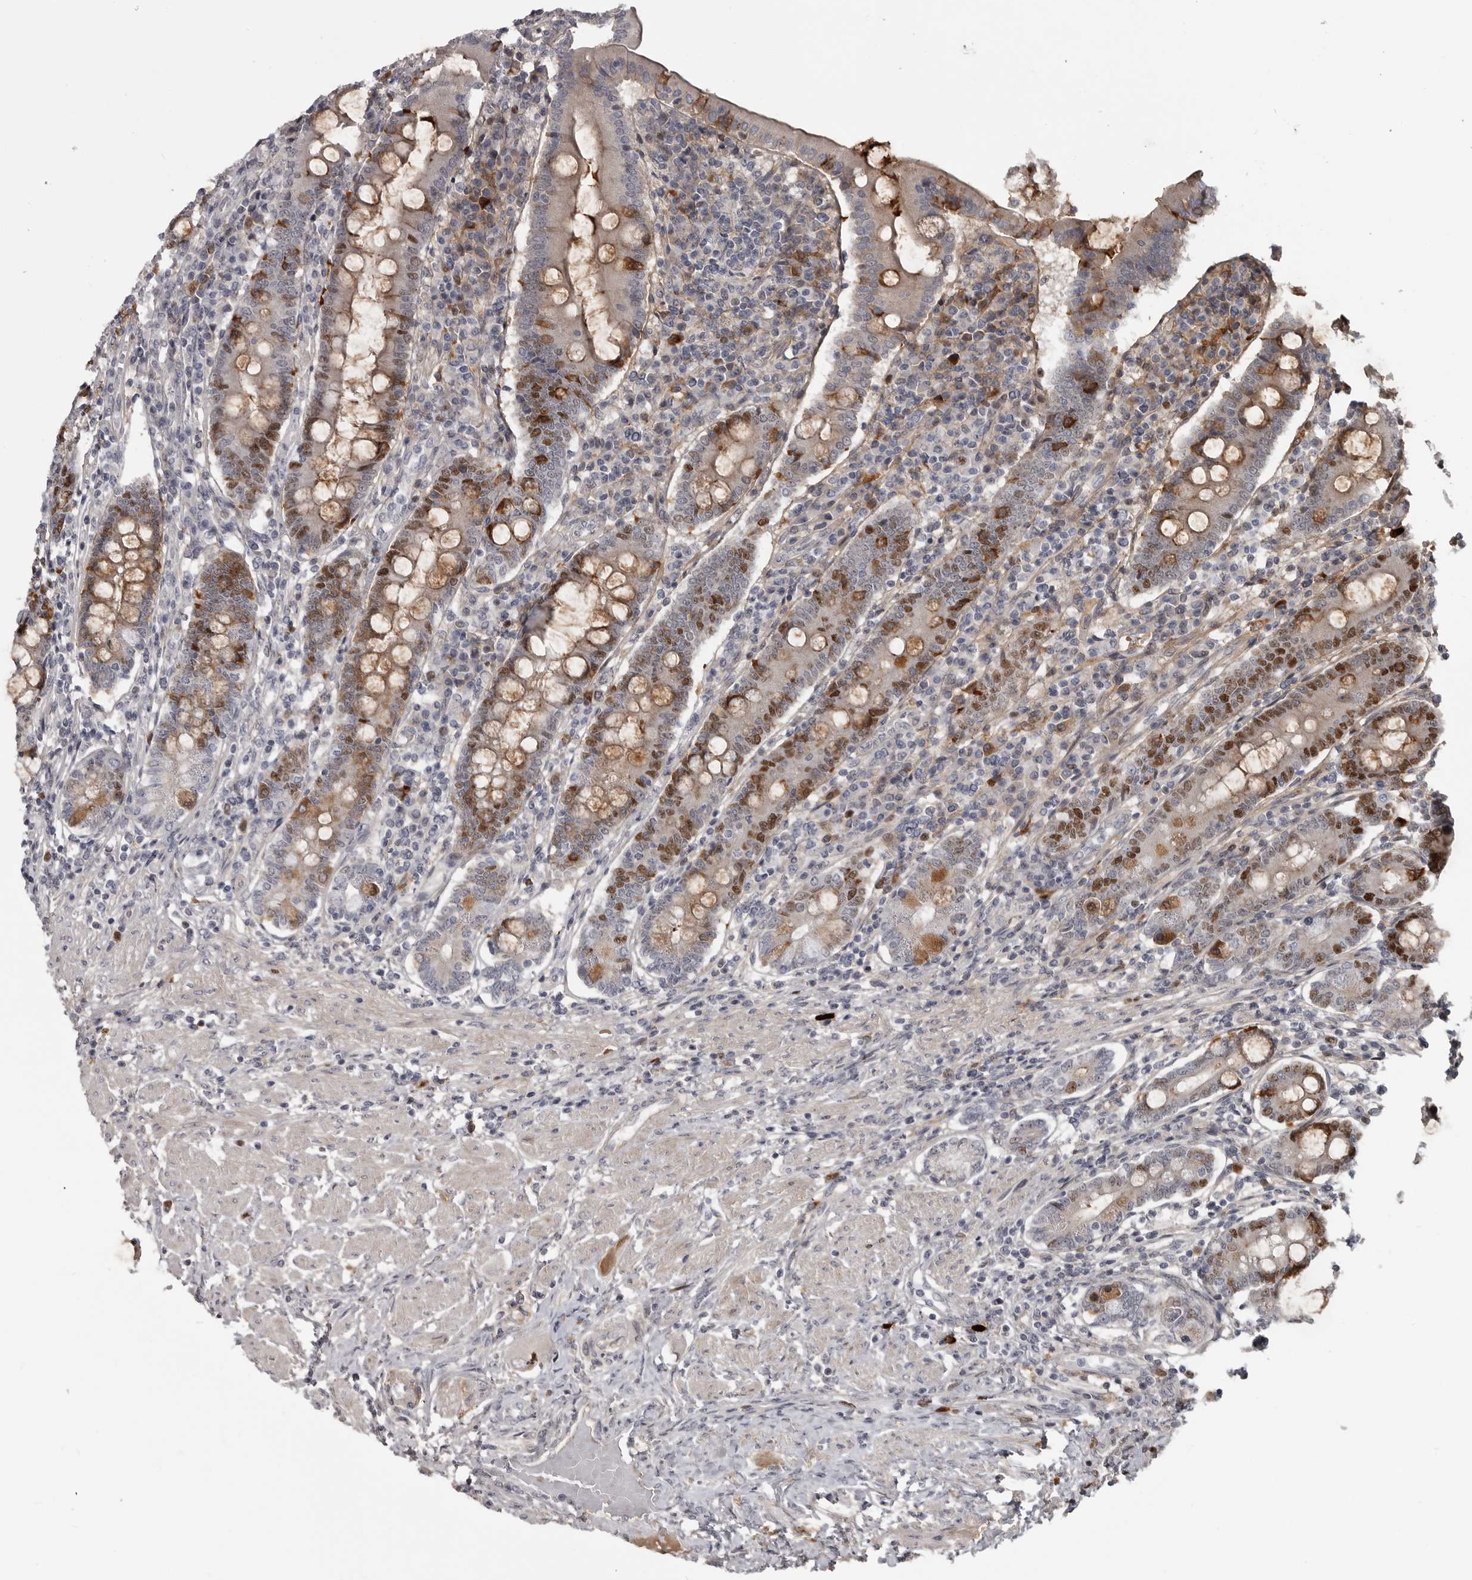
{"staining": {"intensity": "moderate", "quantity": "<25%", "location": "cytoplasmic/membranous"}, "tissue": "duodenum", "cell_type": "Glandular cells", "image_type": "normal", "snomed": [{"axis": "morphology", "description": "Normal tissue, NOS"}, {"axis": "morphology", "description": "Adenocarcinoma, NOS"}, {"axis": "topography", "description": "Pancreas"}, {"axis": "topography", "description": "Duodenum"}], "caption": "DAB immunohistochemical staining of benign human duodenum demonstrates moderate cytoplasmic/membranous protein staining in about <25% of glandular cells. The staining was performed using DAB to visualize the protein expression in brown, while the nuclei were stained in blue with hematoxylin (Magnification: 20x).", "gene": "ZNF277", "patient": {"sex": "male", "age": 50}}